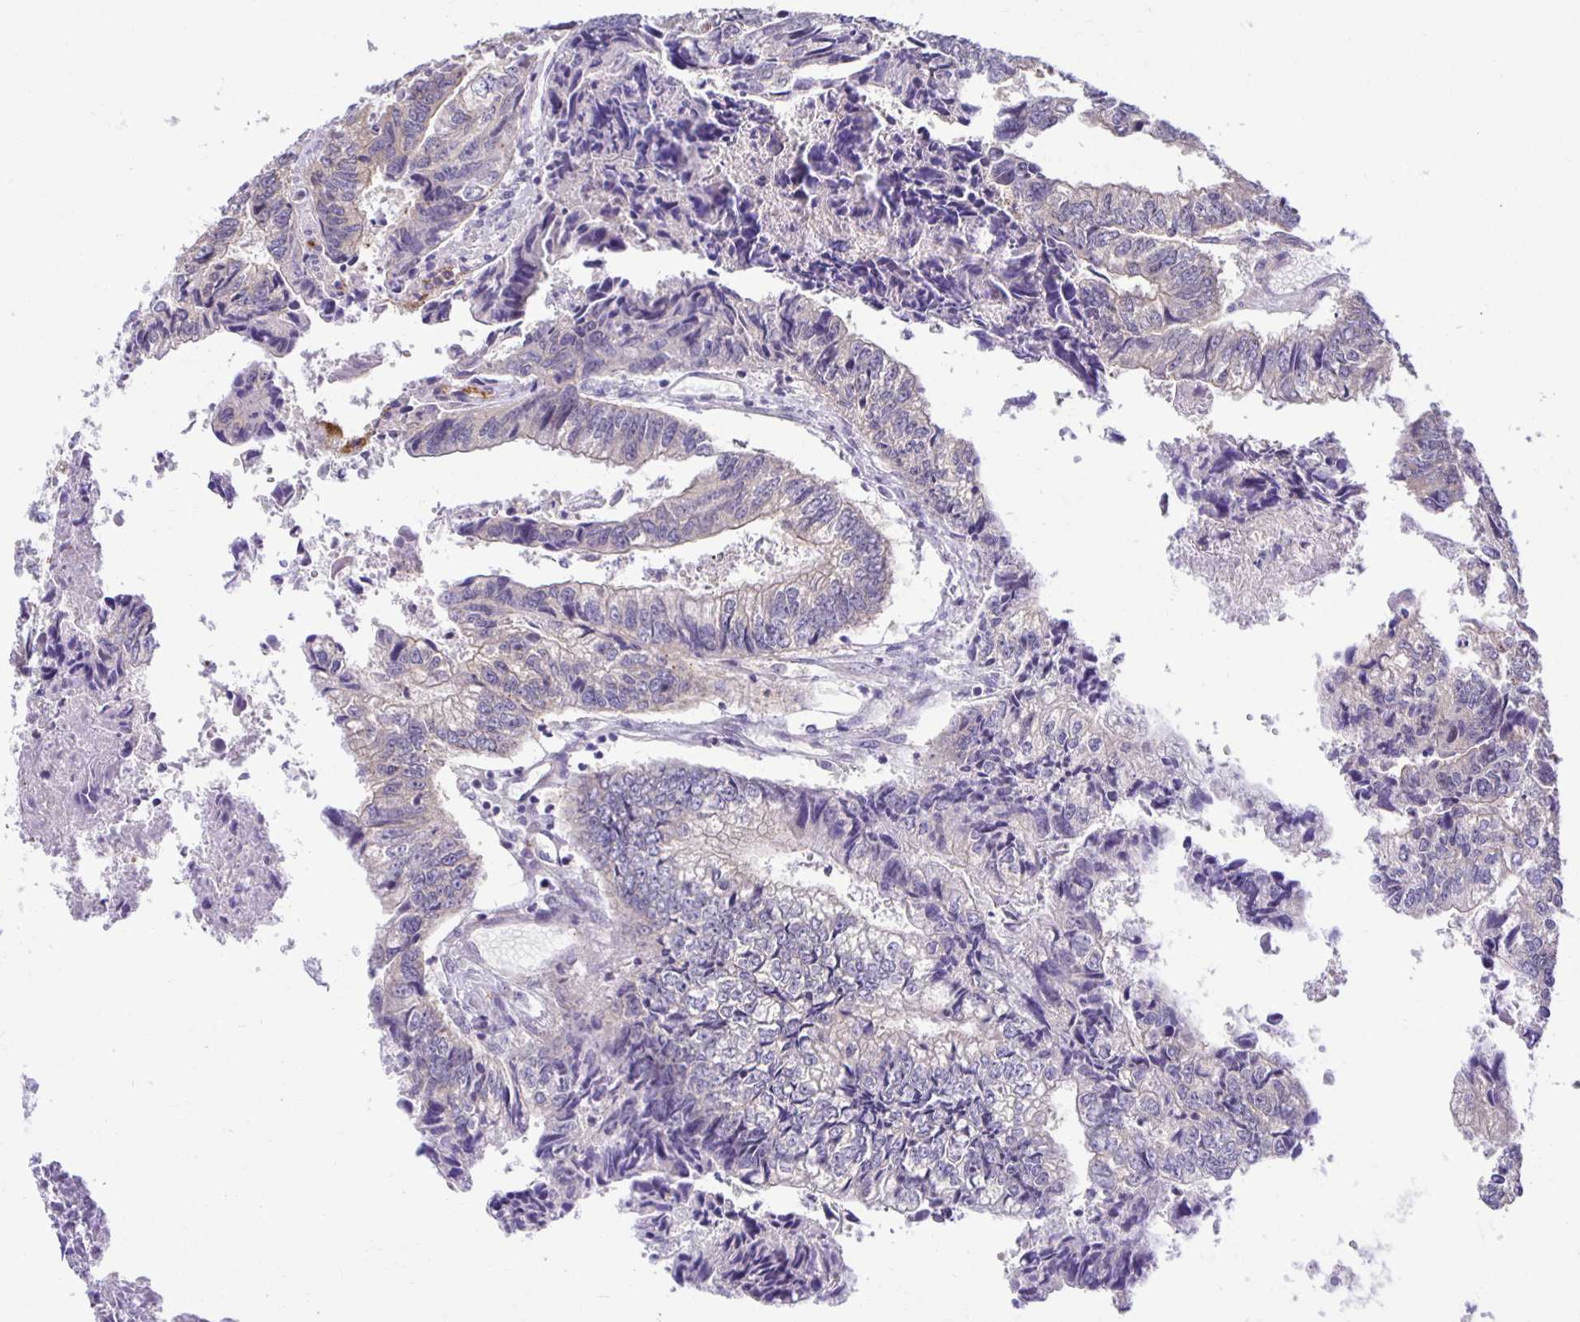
{"staining": {"intensity": "negative", "quantity": "none", "location": "none"}, "tissue": "colorectal cancer", "cell_type": "Tumor cells", "image_type": "cancer", "snomed": [{"axis": "morphology", "description": "Adenocarcinoma, NOS"}, {"axis": "topography", "description": "Colon"}], "caption": "Tumor cells show no significant positivity in colorectal cancer. (Brightfield microscopy of DAB immunohistochemistry at high magnification).", "gene": "MIEN1", "patient": {"sex": "male", "age": 86}}